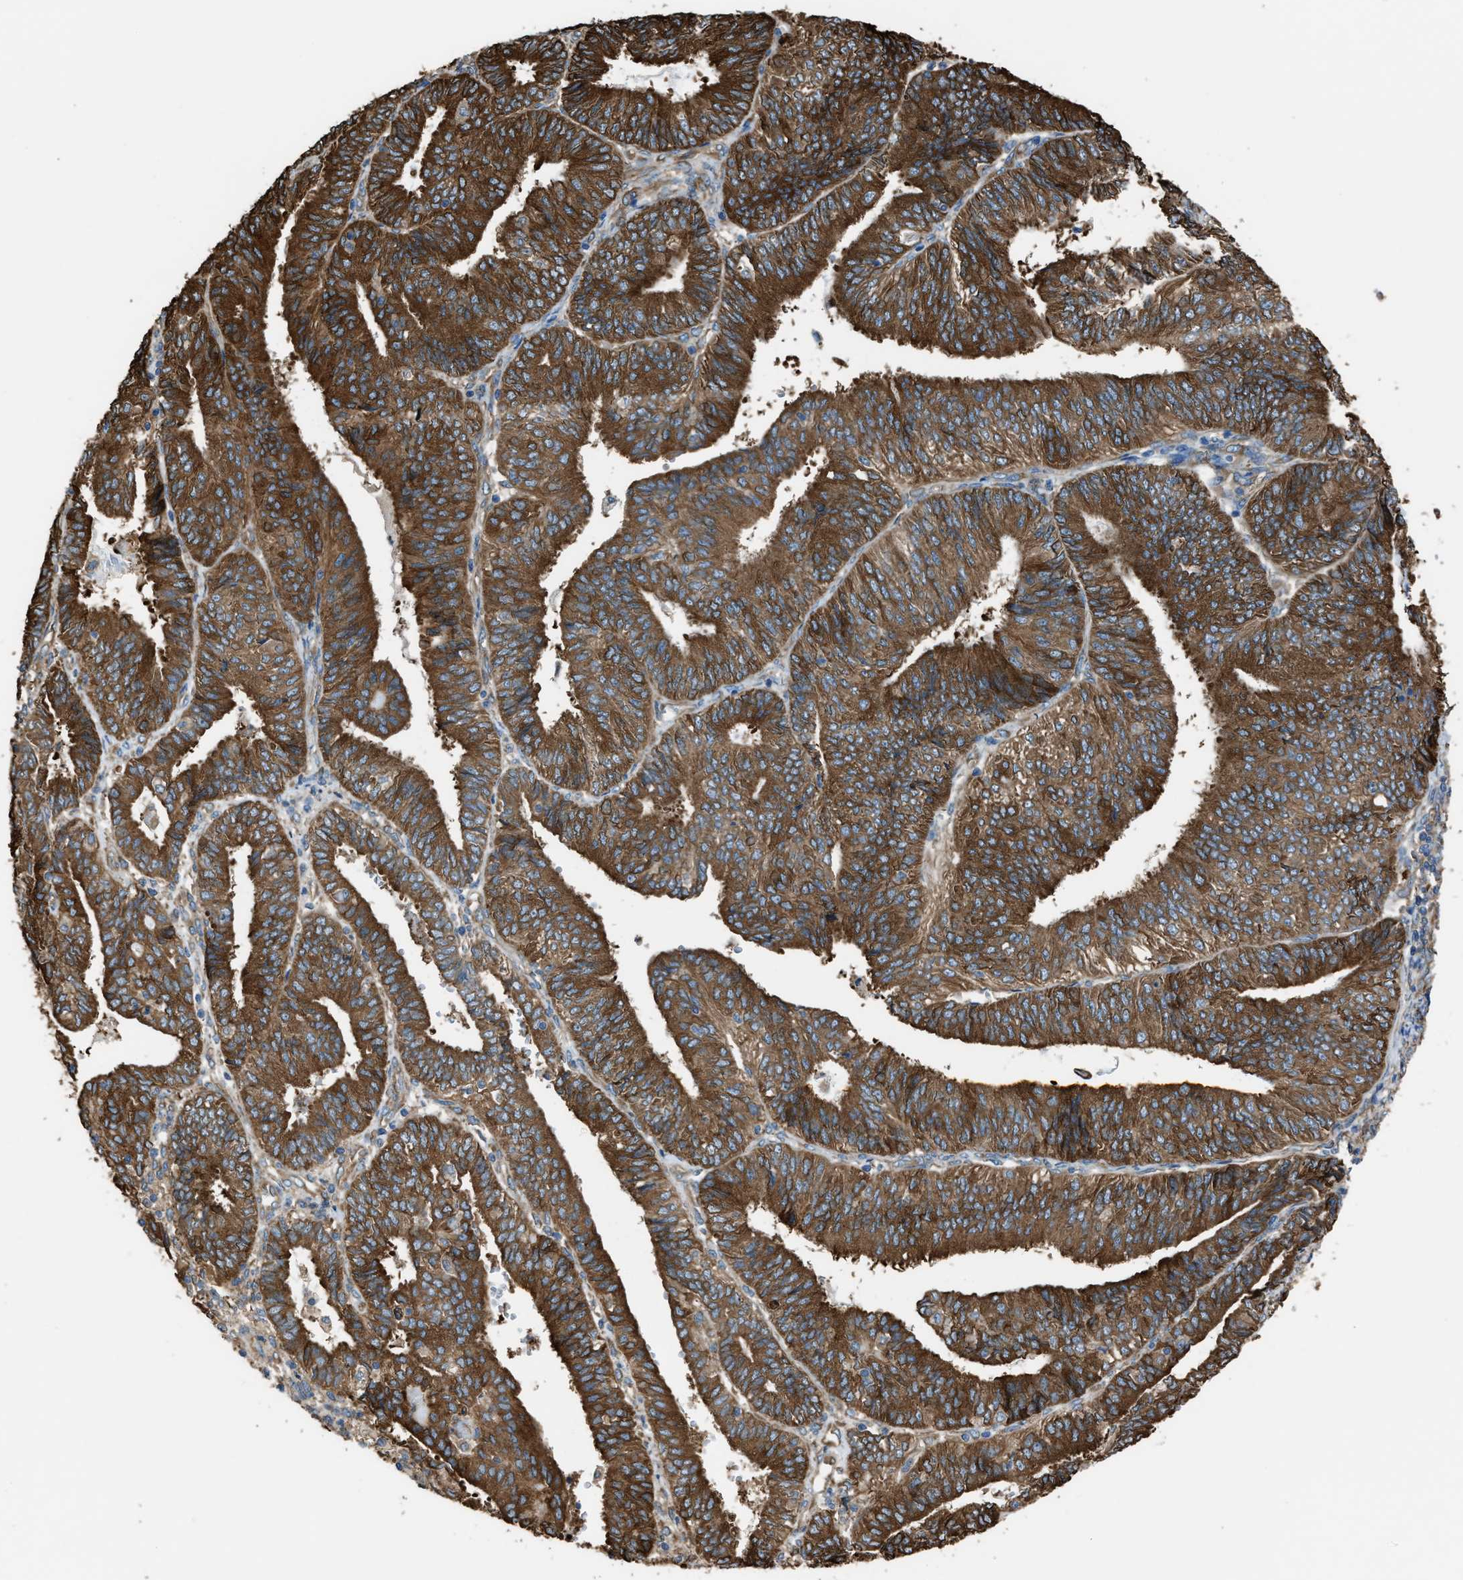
{"staining": {"intensity": "strong", "quantity": ">75%", "location": "cytoplasmic/membranous"}, "tissue": "endometrial cancer", "cell_type": "Tumor cells", "image_type": "cancer", "snomed": [{"axis": "morphology", "description": "Adenocarcinoma, NOS"}, {"axis": "topography", "description": "Endometrium"}], "caption": "Brown immunohistochemical staining in adenocarcinoma (endometrial) displays strong cytoplasmic/membranous expression in about >75% of tumor cells. (DAB IHC, brown staining for protein, blue staining for nuclei).", "gene": "TRPC1", "patient": {"sex": "female", "age": 58}}